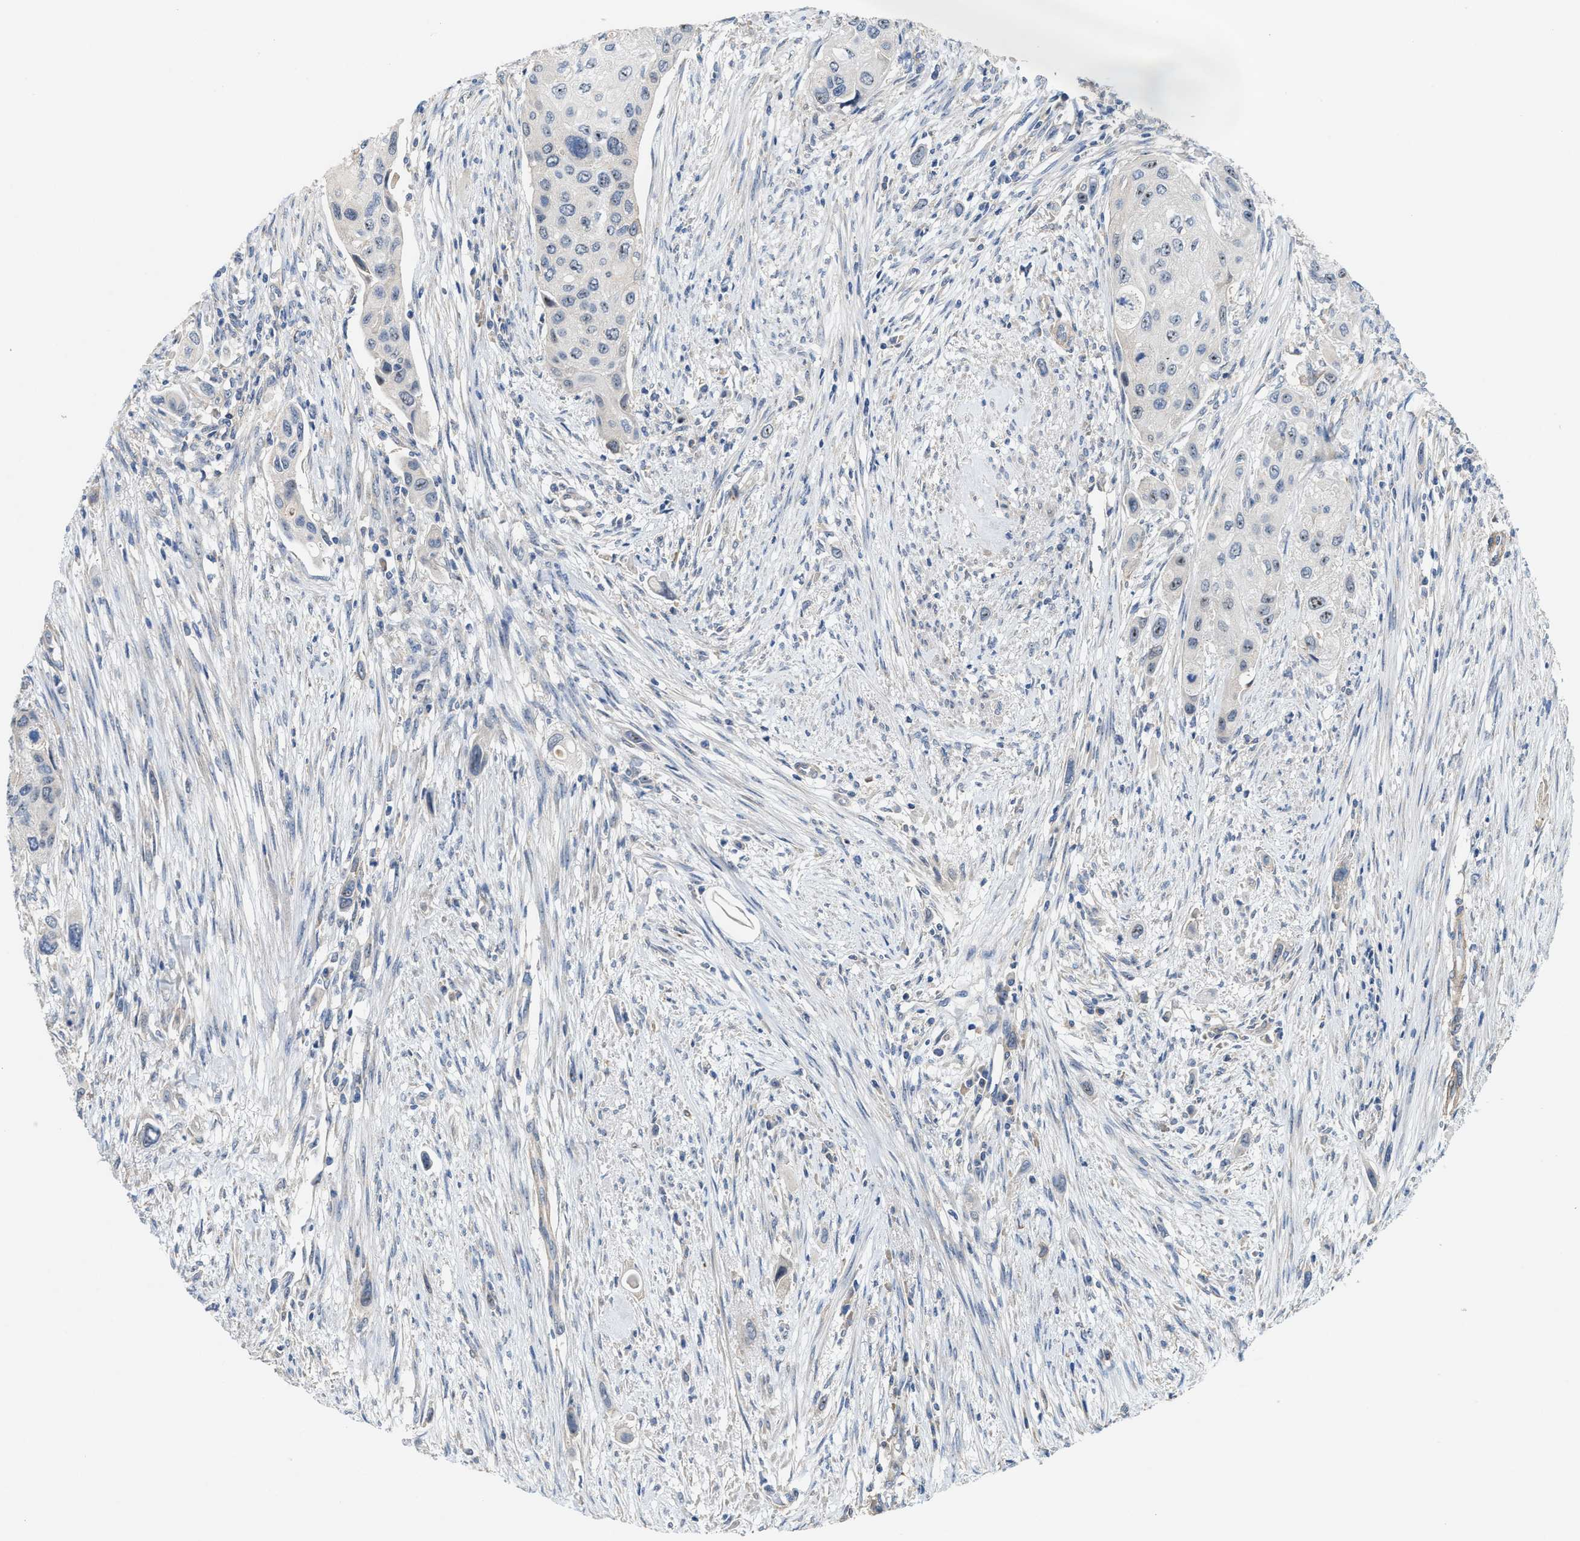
{"staining": {"intensity": "weak", "quantity": "<25%", "location": "nuclear"}, "tissue": "urothelial cancer", "cell_type": "Tumor cells", "image_type": "cancer", "snomed": [{"axis": "morphology", "description": "Urothelial carcinoma, High grade"}, {"axis": "topography", "description": "Urinary bladder"}], "caption": "Protein analysis of high-grade urothelial carcinoma shows no significant positivity in tumor cells.", "gene": "ZNF783", "patient": {"sex": "female", "age": 56}}